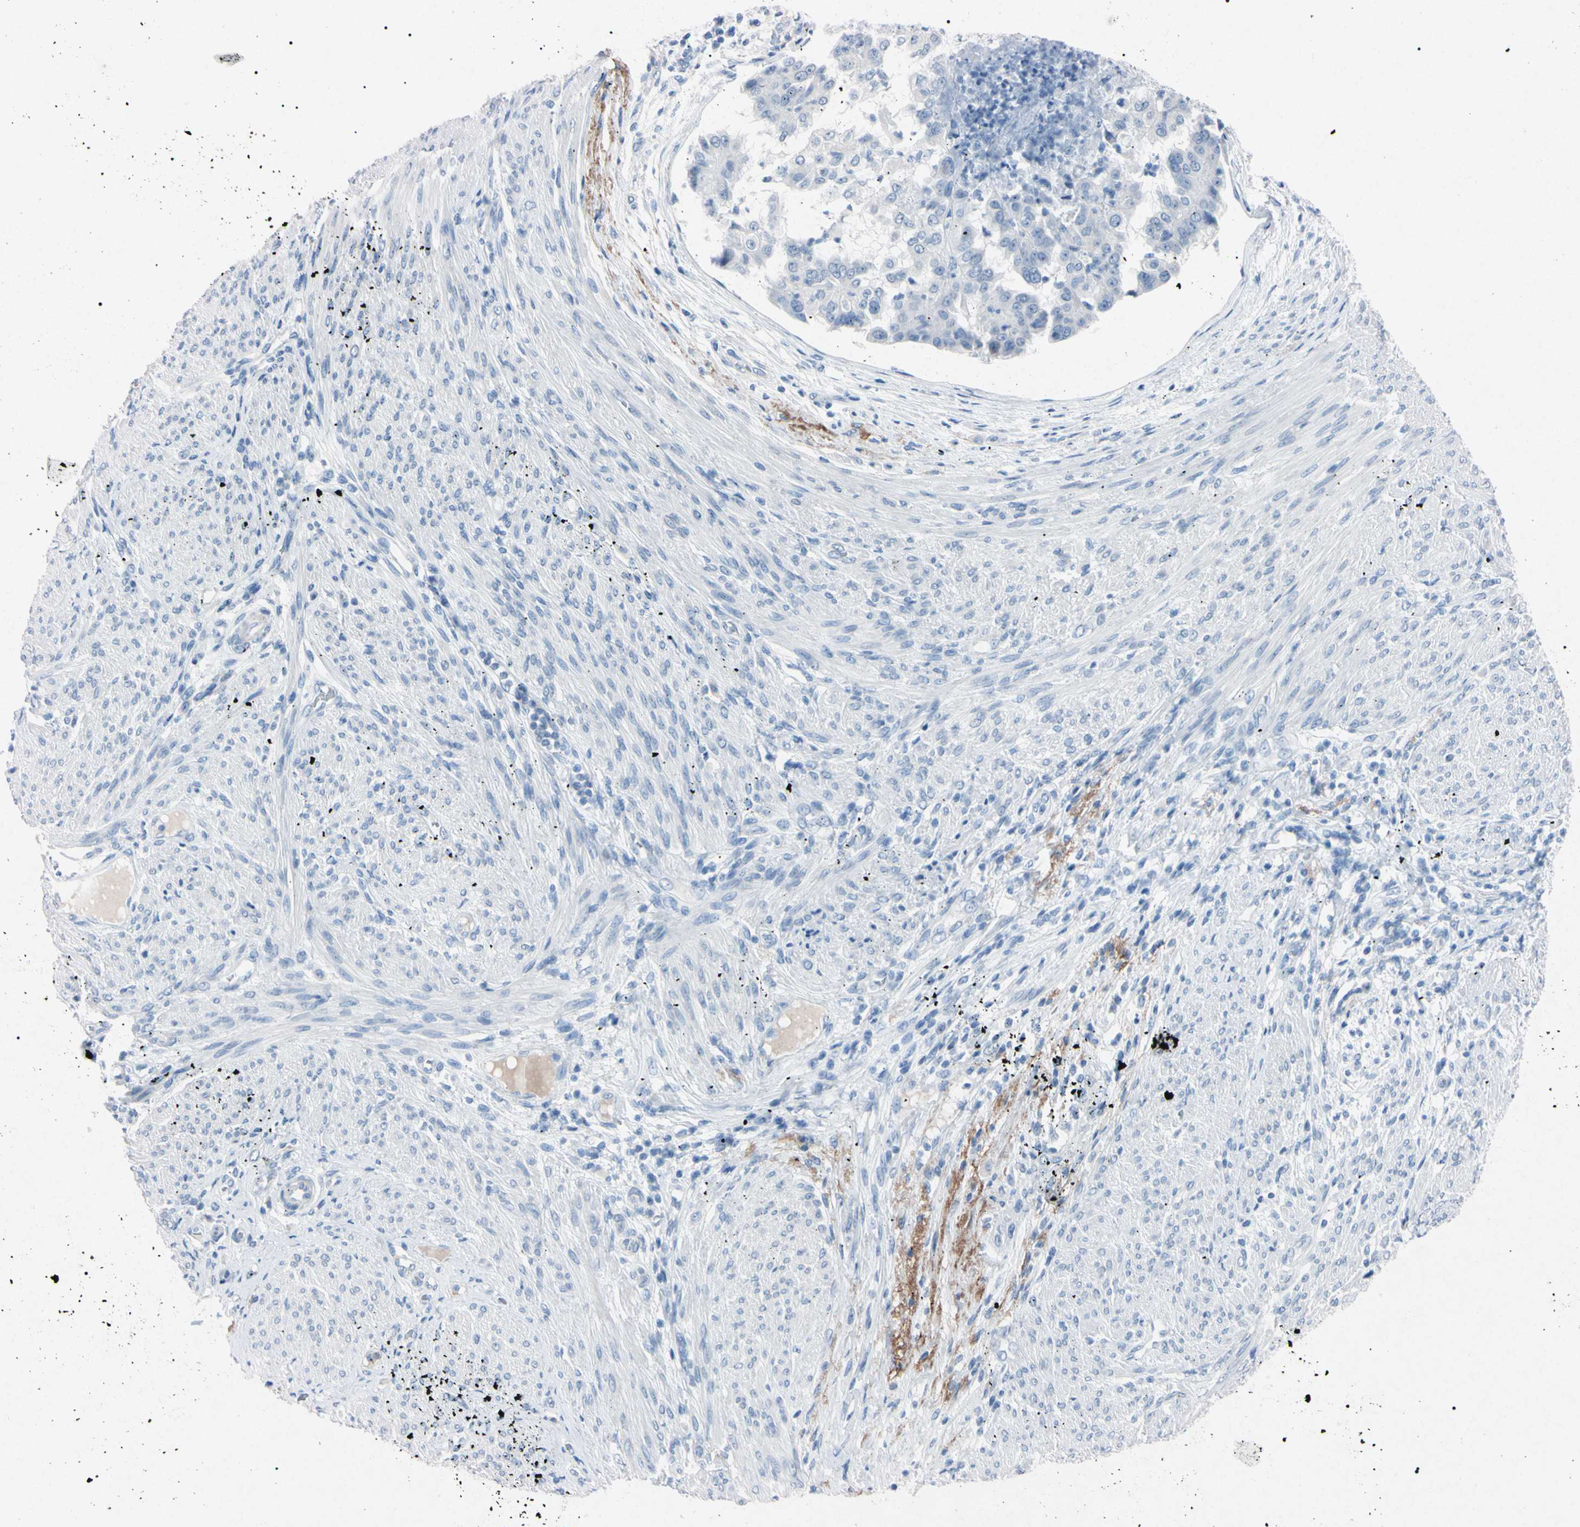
{"staining": {"intensity": "negative", "quantity": "none", "location": "none"}, "tissue": "endometrial cancer", "cell_type": "Tumor cells", "image_type": "cancer", "snomed": [{"axis": "morphology", "description": "Adenocarcinoma, NOS"}, {"axis": "topography", "description": "Endometrium"}], "caption": "Immunohistochemical staining of human endometrial cancer (adenocarcinoma) shows no significant positivity in tumor cells. (DAB (3,3'-diaminobenzidine) immunohistochemistry (IHC), high magnification).", "gene": "ELN", "patient": {"sex": "female", "age": 85}}